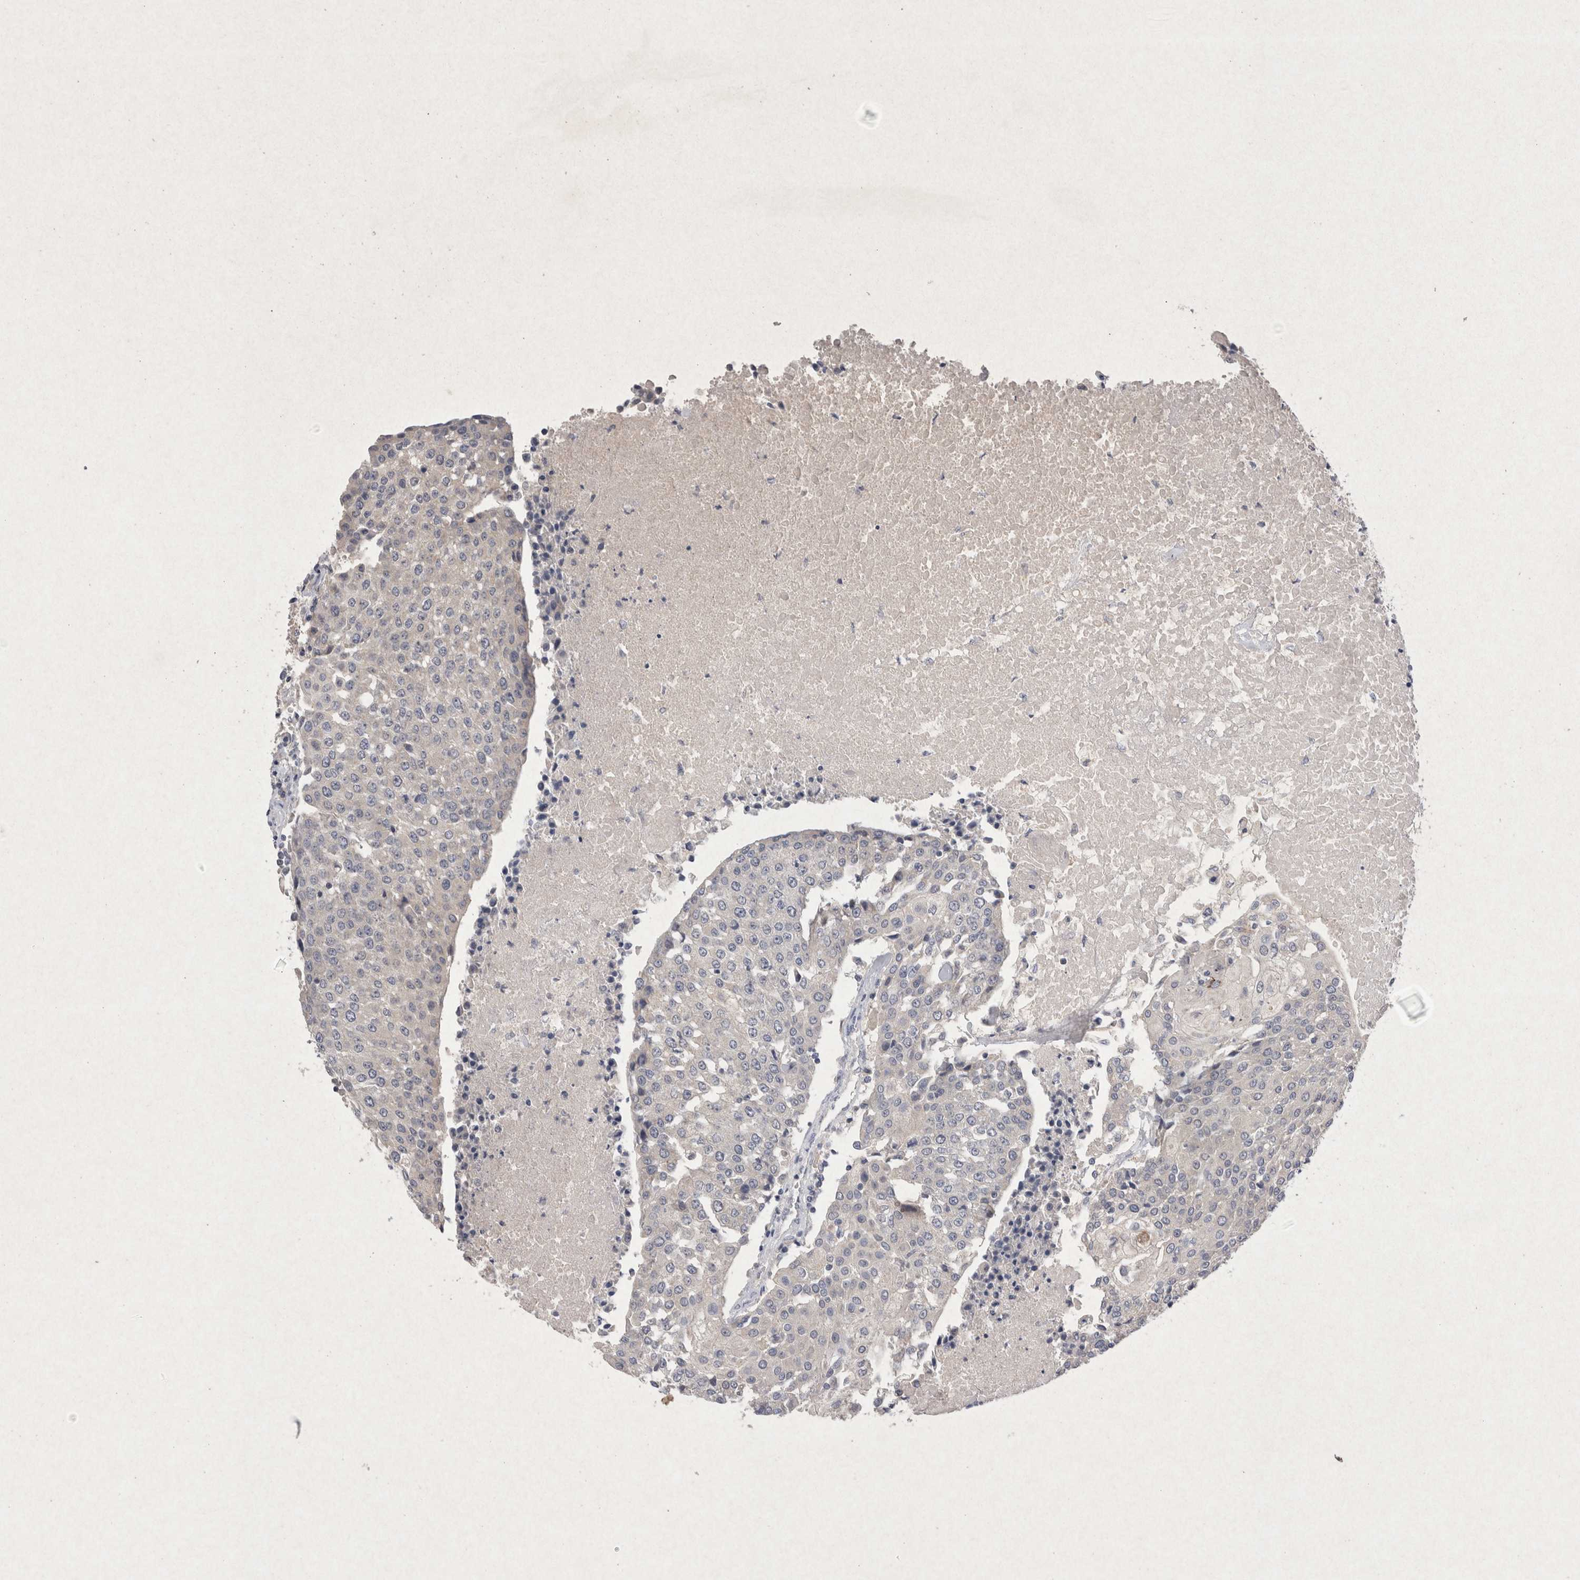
{"staining": {"intensity": "negative", "quantity": "none", "location": "none"}, "tissue": "urothelial cancer", "cell_type": "Tumor cells", "image_type": "cancer", "snomed": [{"axis": "morphology", "description": "Urothelial carcinoma, High grade"}, {"axis": "topography", "description": "Urinary bladder"}], "caption": "The immunohistochemistry (IHC) photomicrograph has no significant expression in tumor cells of urothelial cancer tissue.", "gene": "RASSF3", "patient": {"sex": "female", "age": 85}}